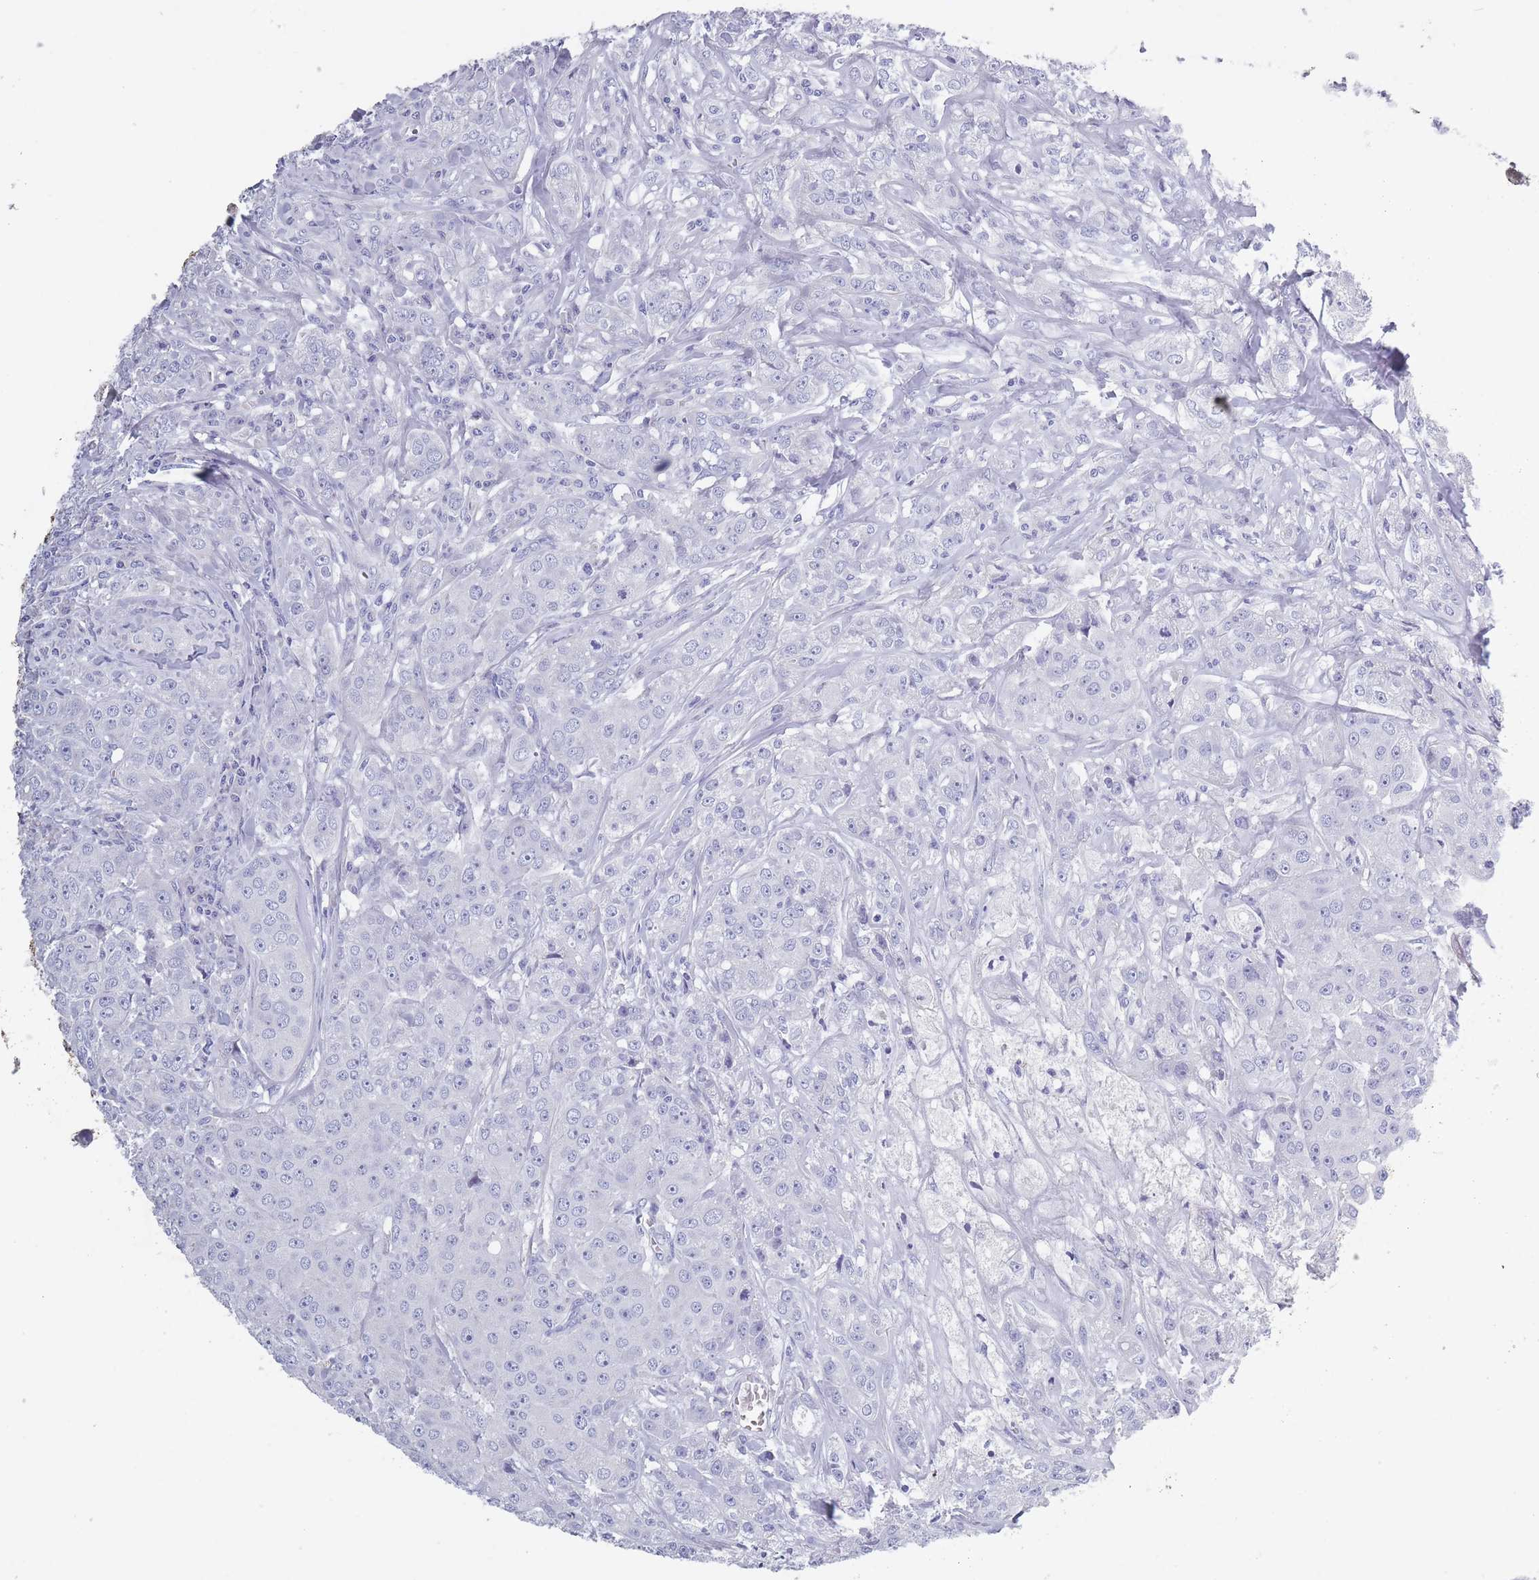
{"staining": {"intensity": "negative", "quantity": "none", "location": "none"}, "tissue": "breast cancer", "cell_type": "Tumor cells", "image_type": "cancer", "snomed": [{"axis": "morphology", "description": "Duct carcinoma"}, {"axis": "topography", "description": "Breast"}], "caption": "Immunohistochemical staining of infiltrating ductal carcinoma (breast) demonstrates no significant positivity in tumor cells. Brightfield microscopy of immunohistochemistry stained with DAB (brown) and hematoxylin (blue), captured at high magnification.", "gene": "OR4C5", "patient": {"sex": "female", "age": 43}}